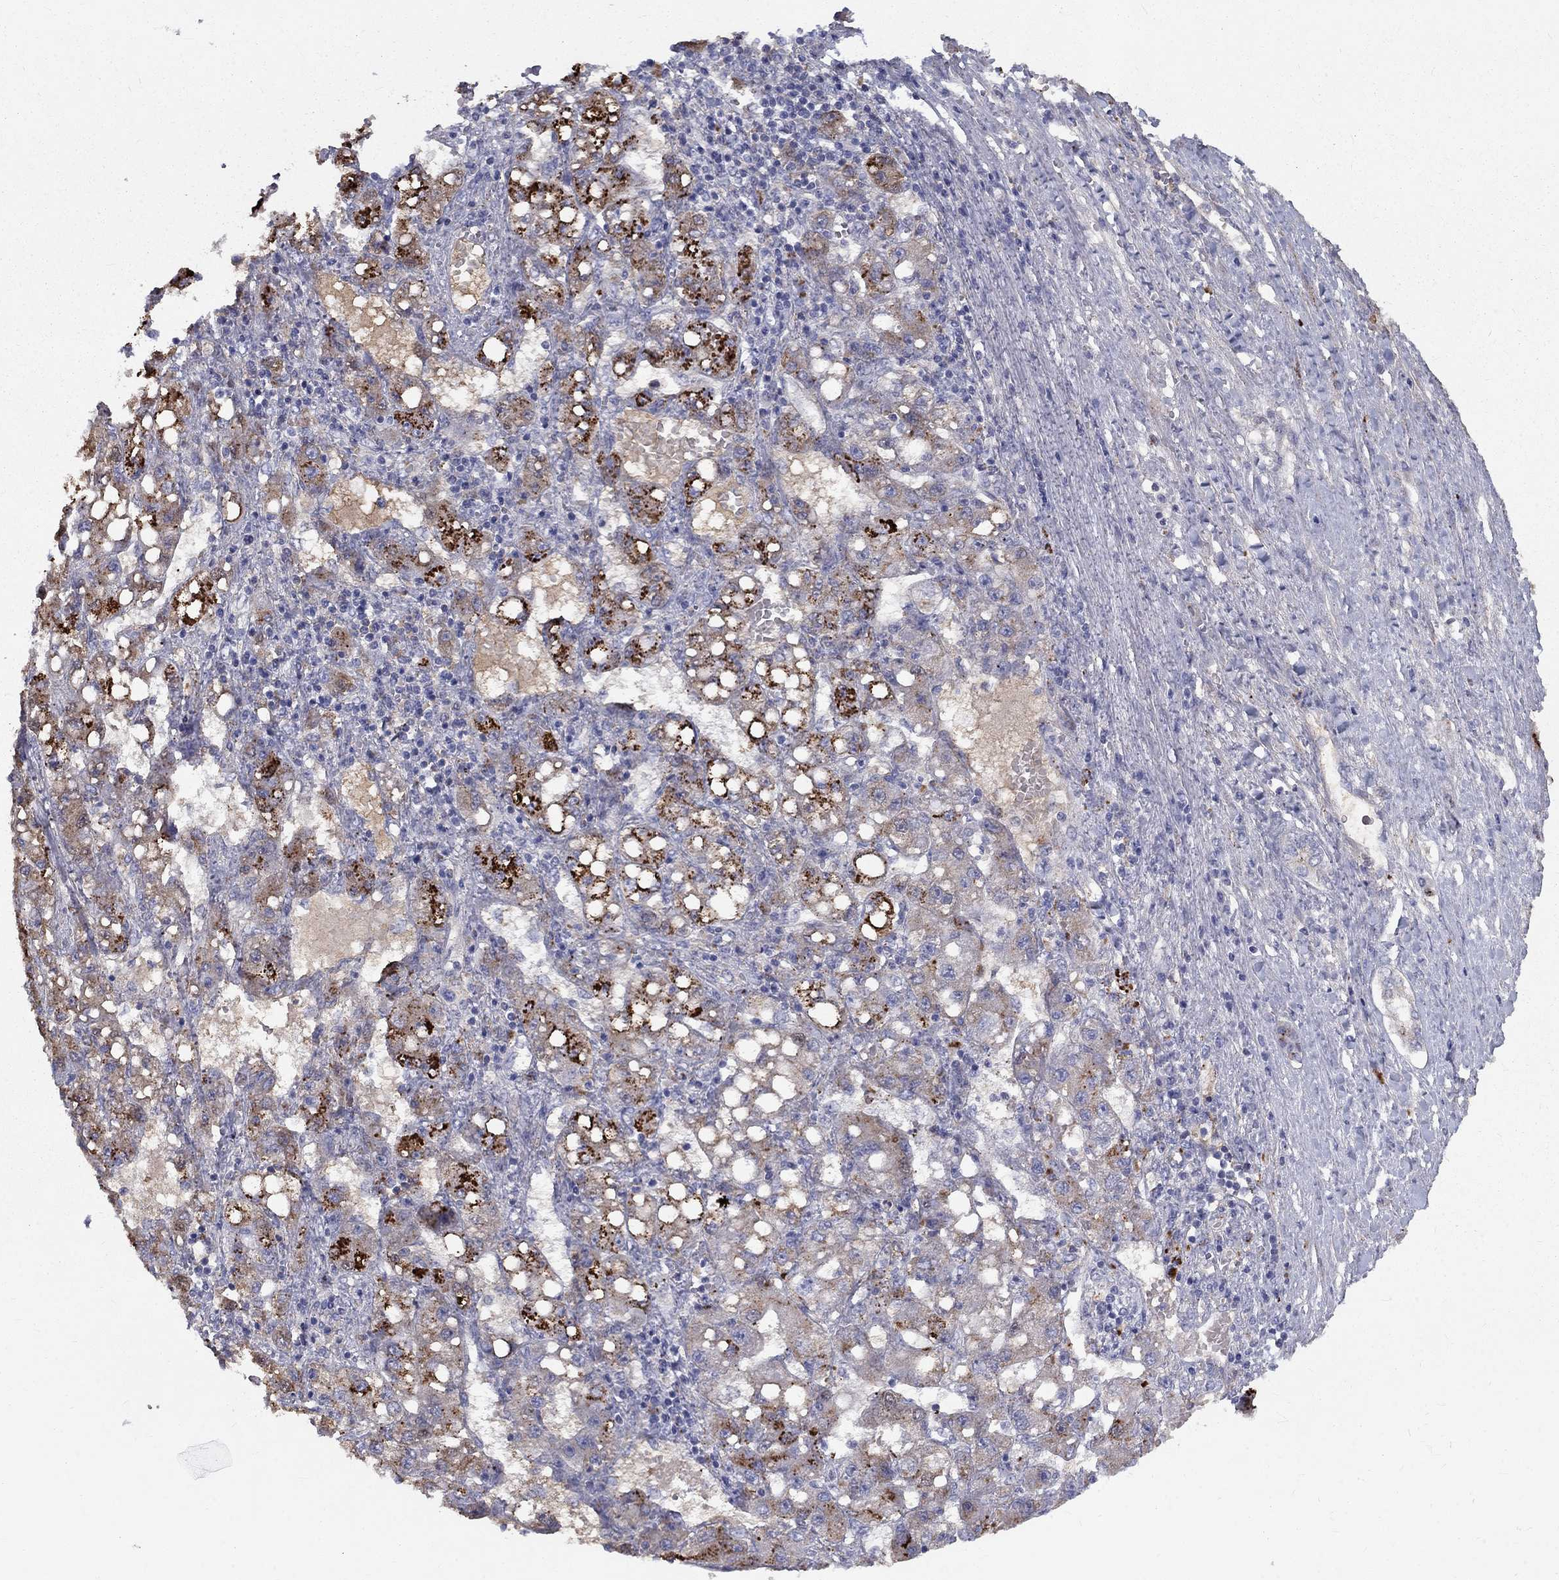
{"staining": {"intensity": "strong", "quantity": "25%-75%", "location": "cytoplasmic/membranous"}, "tissue": "liver cancer", "cell_type": "Tumor cells", "image_type": "cancer", "snomed": [{"axis": "morphology", "description": "Carcinoma, Hepatocellular, NOS"}, {"axis": "topography", "description": "Liver"}], "caption": "Brown immunohistochemical staining in human liver cancer reveals strong cytoplasmic/membranous staining in about 25%-75% of tumor cells.", "gene": "EPDR1", "patient": {"sex": "female", "age": 65}}